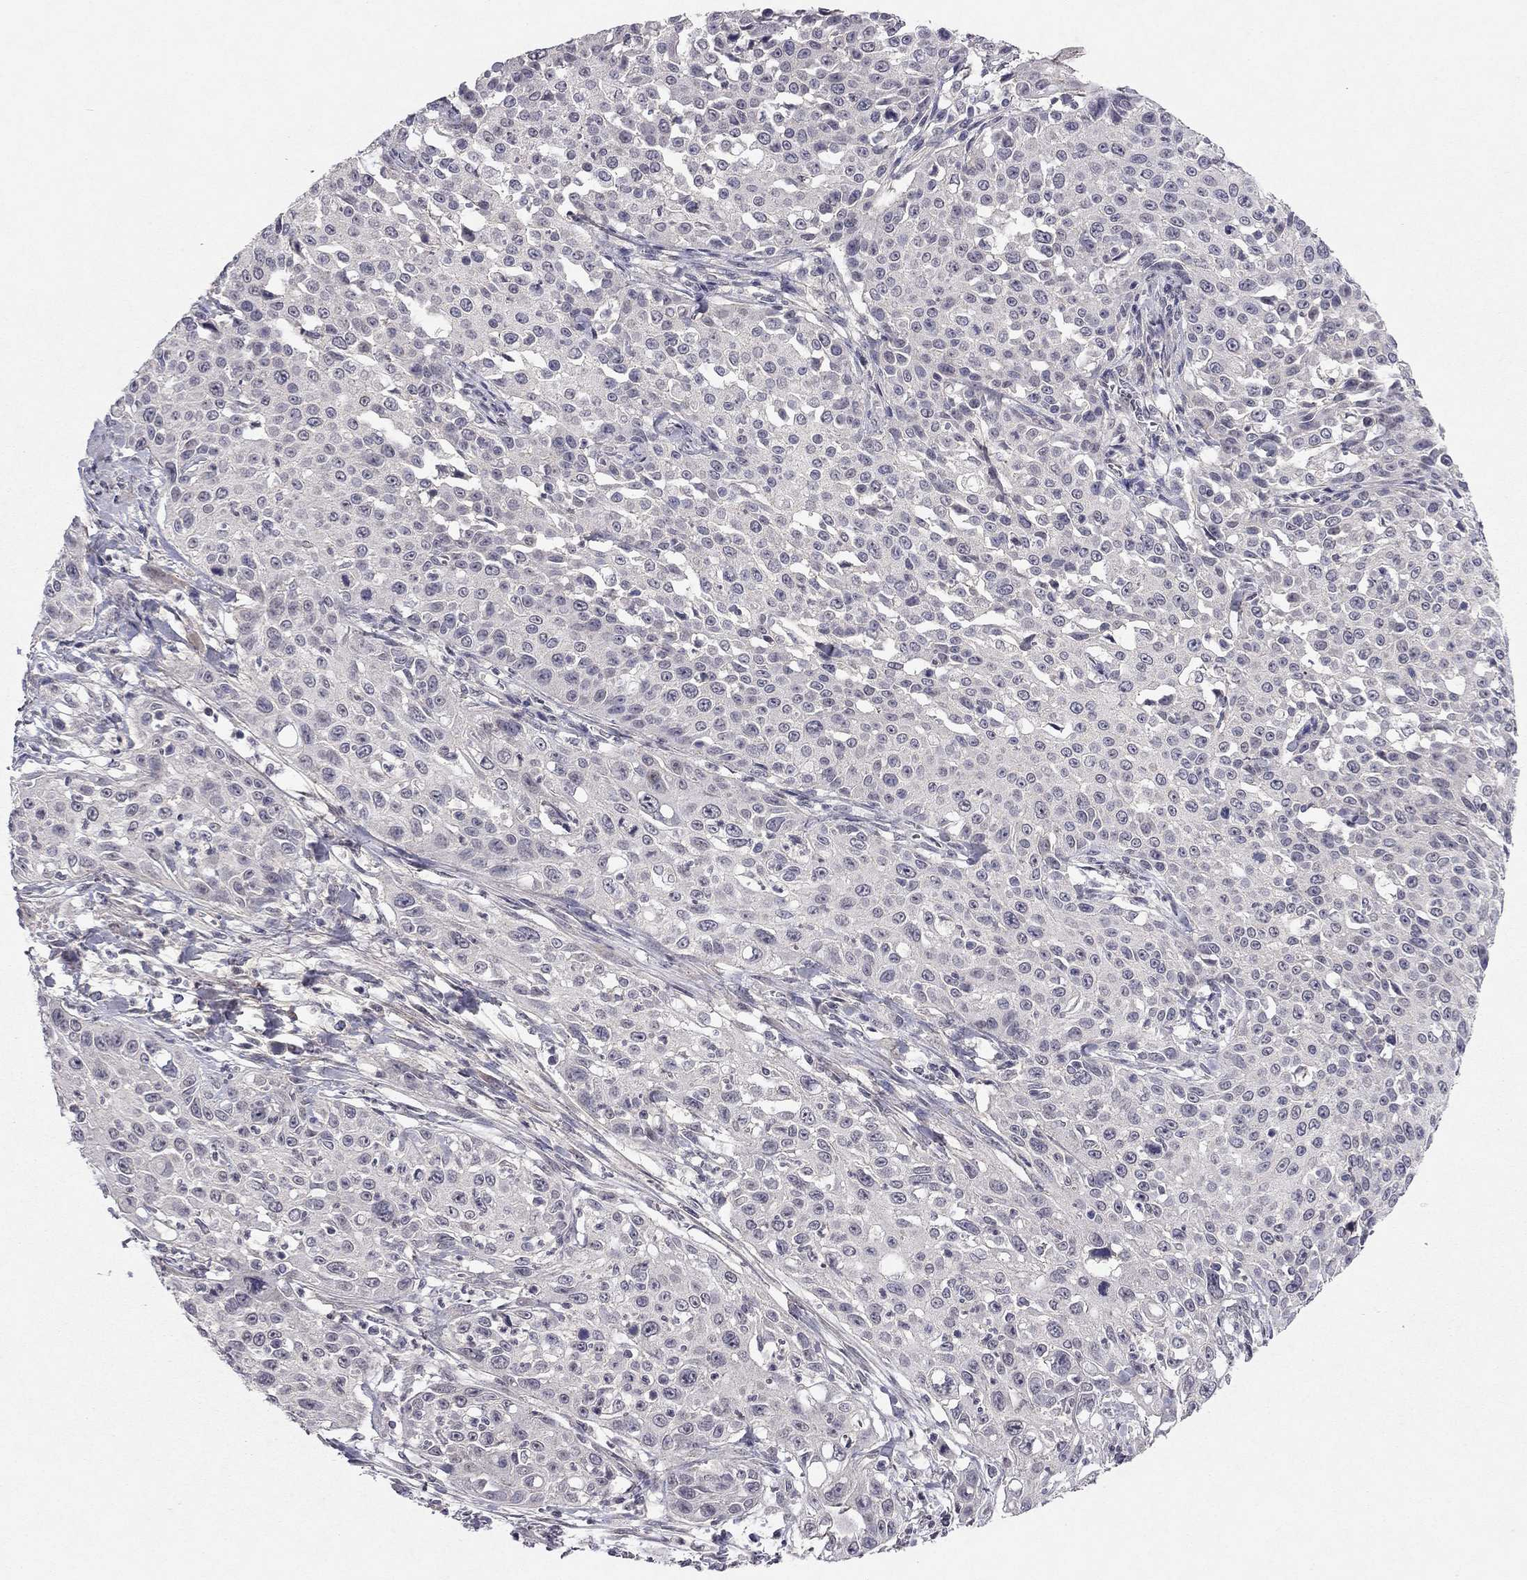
{"staining": {"intensity": "negative", "quantity": "none", "location": "none"}, "tissue": "cervical cancer", "cell_type": "Tumor cells", "image_type": "cancer", "snomed": [{"axis": "morphology", "description": "Squamous cell carcinoma, NOS"}, {"axis": "topography", "description": "Cervix"}], "caption": "The micrograph reveals no staining of tumor cells in cervical cancer (squamous cell carcinoma).", "gene": "ESR2", "patient": {"sex": "female", "age": 26}}